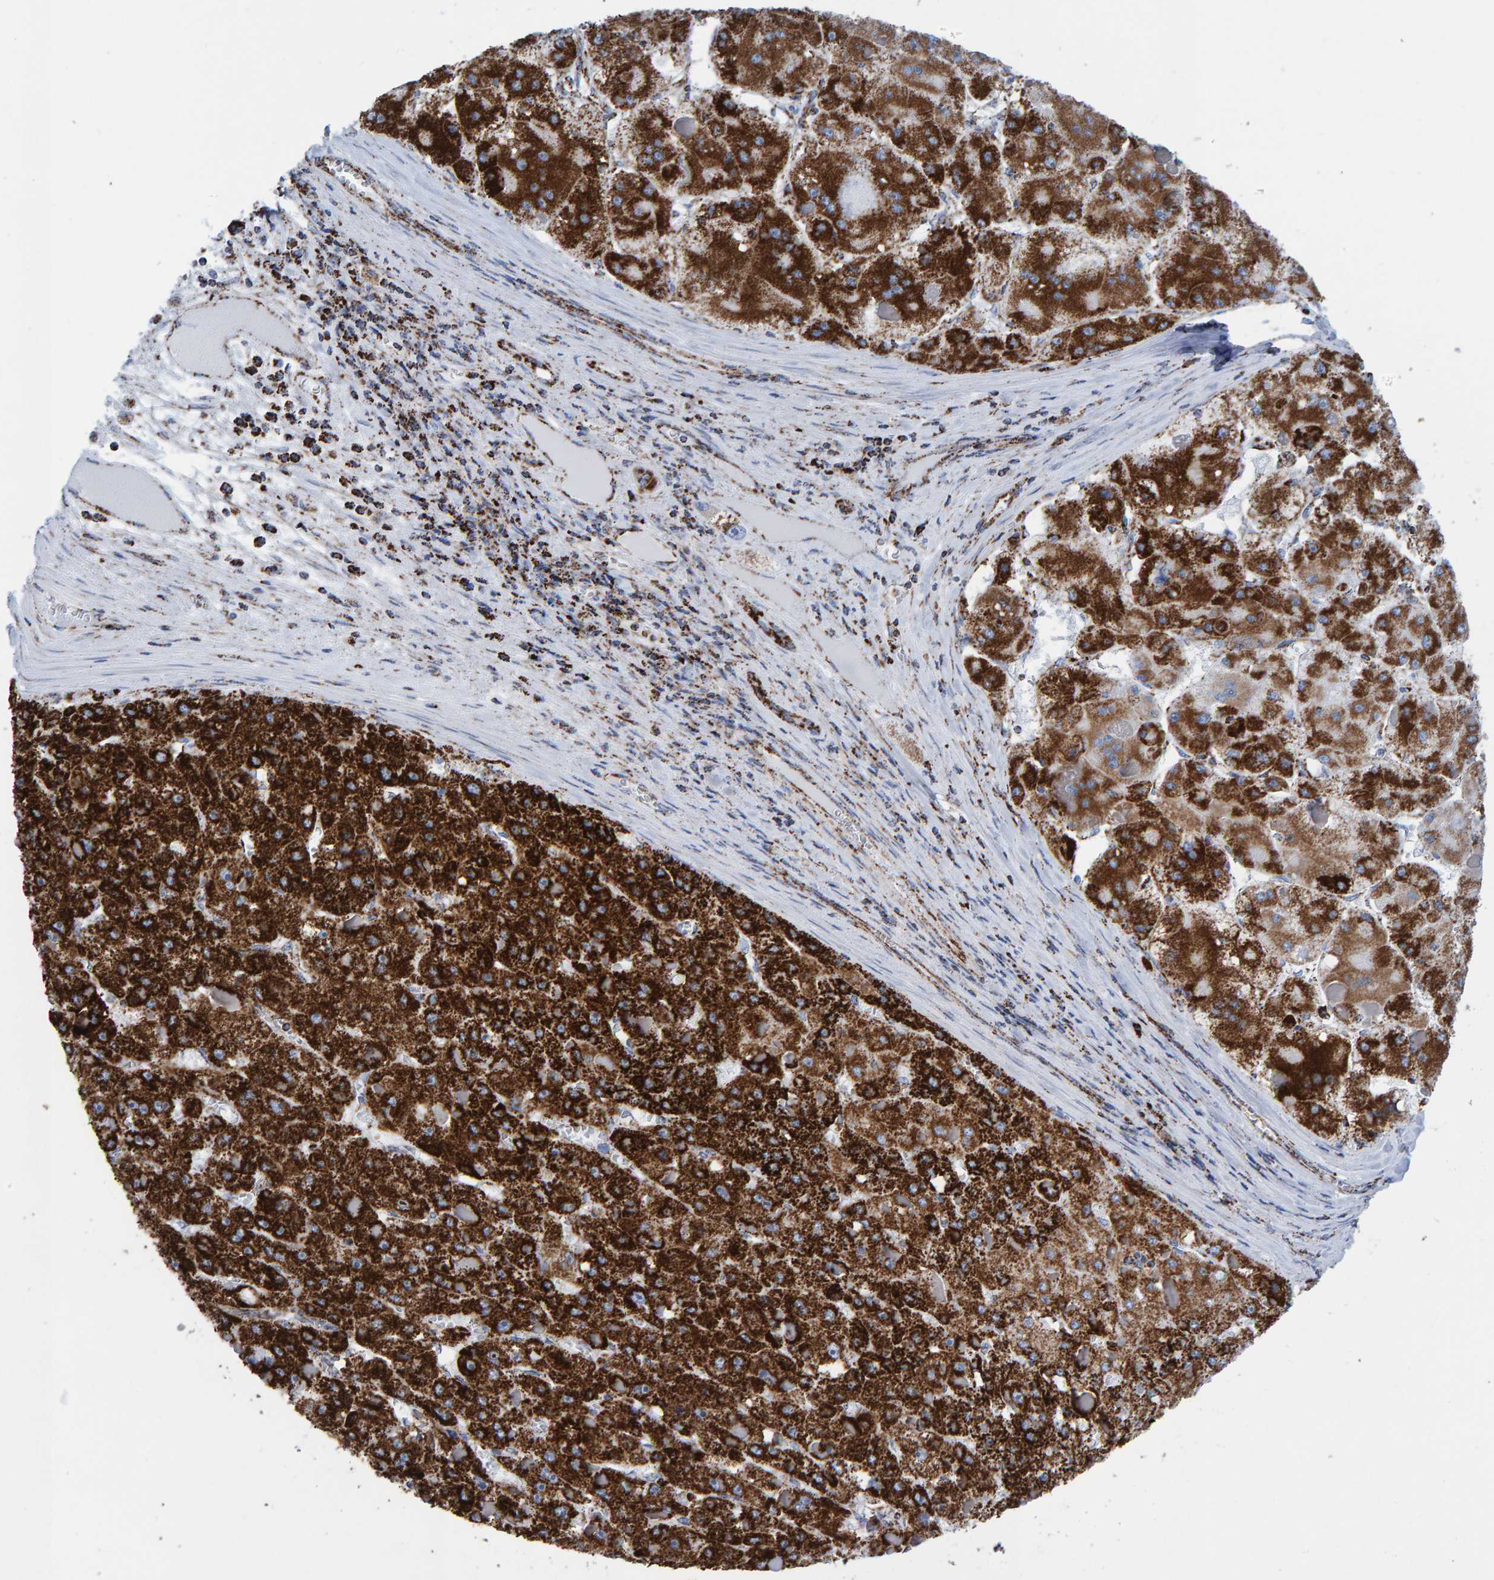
{"staining": {"intensity": "strong", "quantity": ">75%", "location": "cytoplasmic/membranous"}, "tissue": "liver cancer", "cell_type": "Tumor cells", "image_type": "cancer", "snomed": [{"axis": "morphology", "description": "Carcinoma, Hepatocellular, NOS"}, {"axis": "topography", "description": "Liver"}], "caption": "A brown stain labels strong cytoplasmic/membranous expression of a protein in hepatocellular carcinoma (liver) tumor cells. (Brightfield microscopy of DAB IHC at high magnification).", "gene": "ENSG00000262660", "patient": {"sex": "female", "age": 73}}